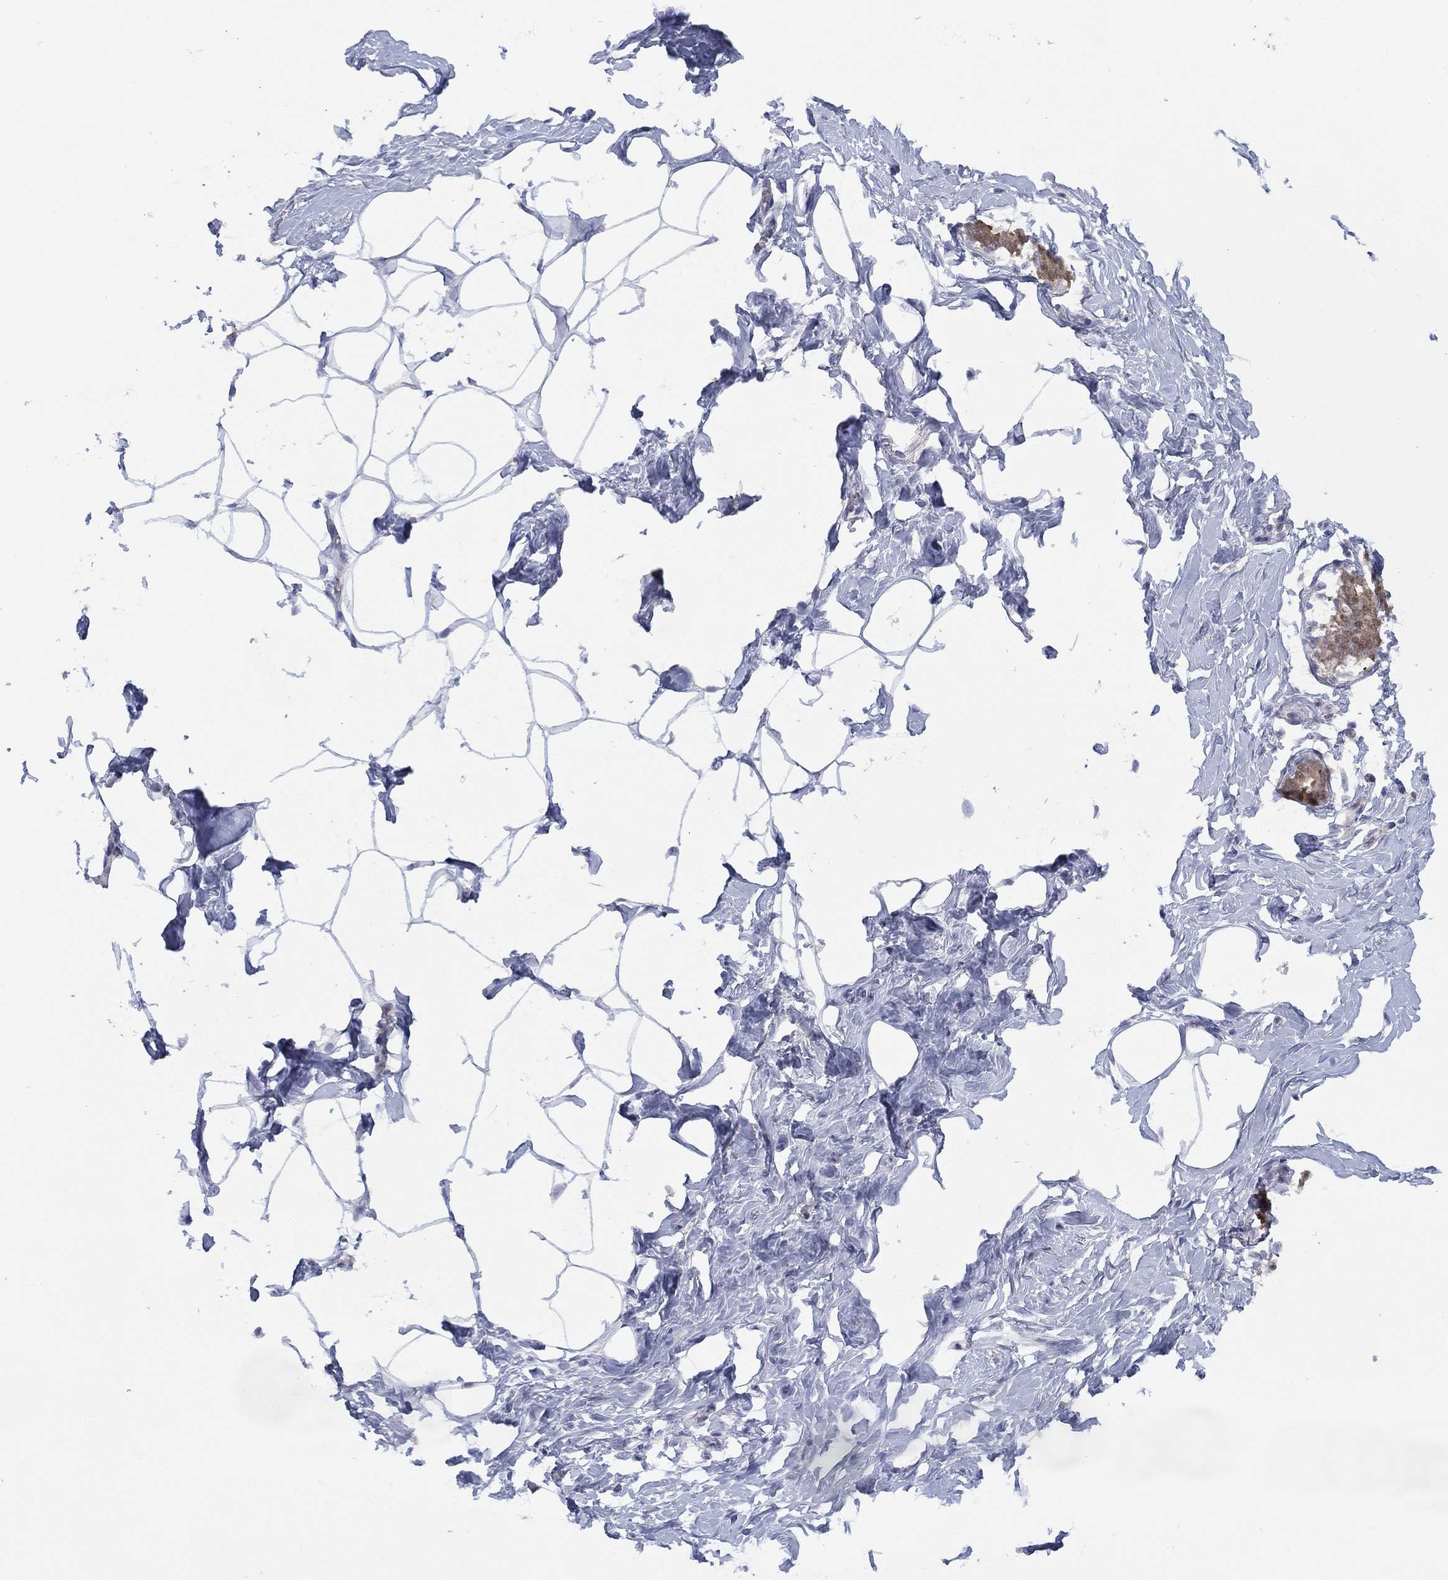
{"staining": {"intensity": "negative", "quantity": "none", "location": "none"}, "tissue": "breast", "cell_type": "Adipocytes", "image_type": "normal", "snomed": [{"axis": "morphology", "description": "Normal tissue, NOS"}, {"axis": "morphology", "description": "Lobular carcinoma, in situ"}, {"axis": "topography", "description": "Breast"}], "caption": "An immunohistochemistry photomicrograph of unremarkable breast is shown. There is no staining in adipocytes of breast.", "gene": "DDAH1", "patient": {"sex": "female", "age": 35}}